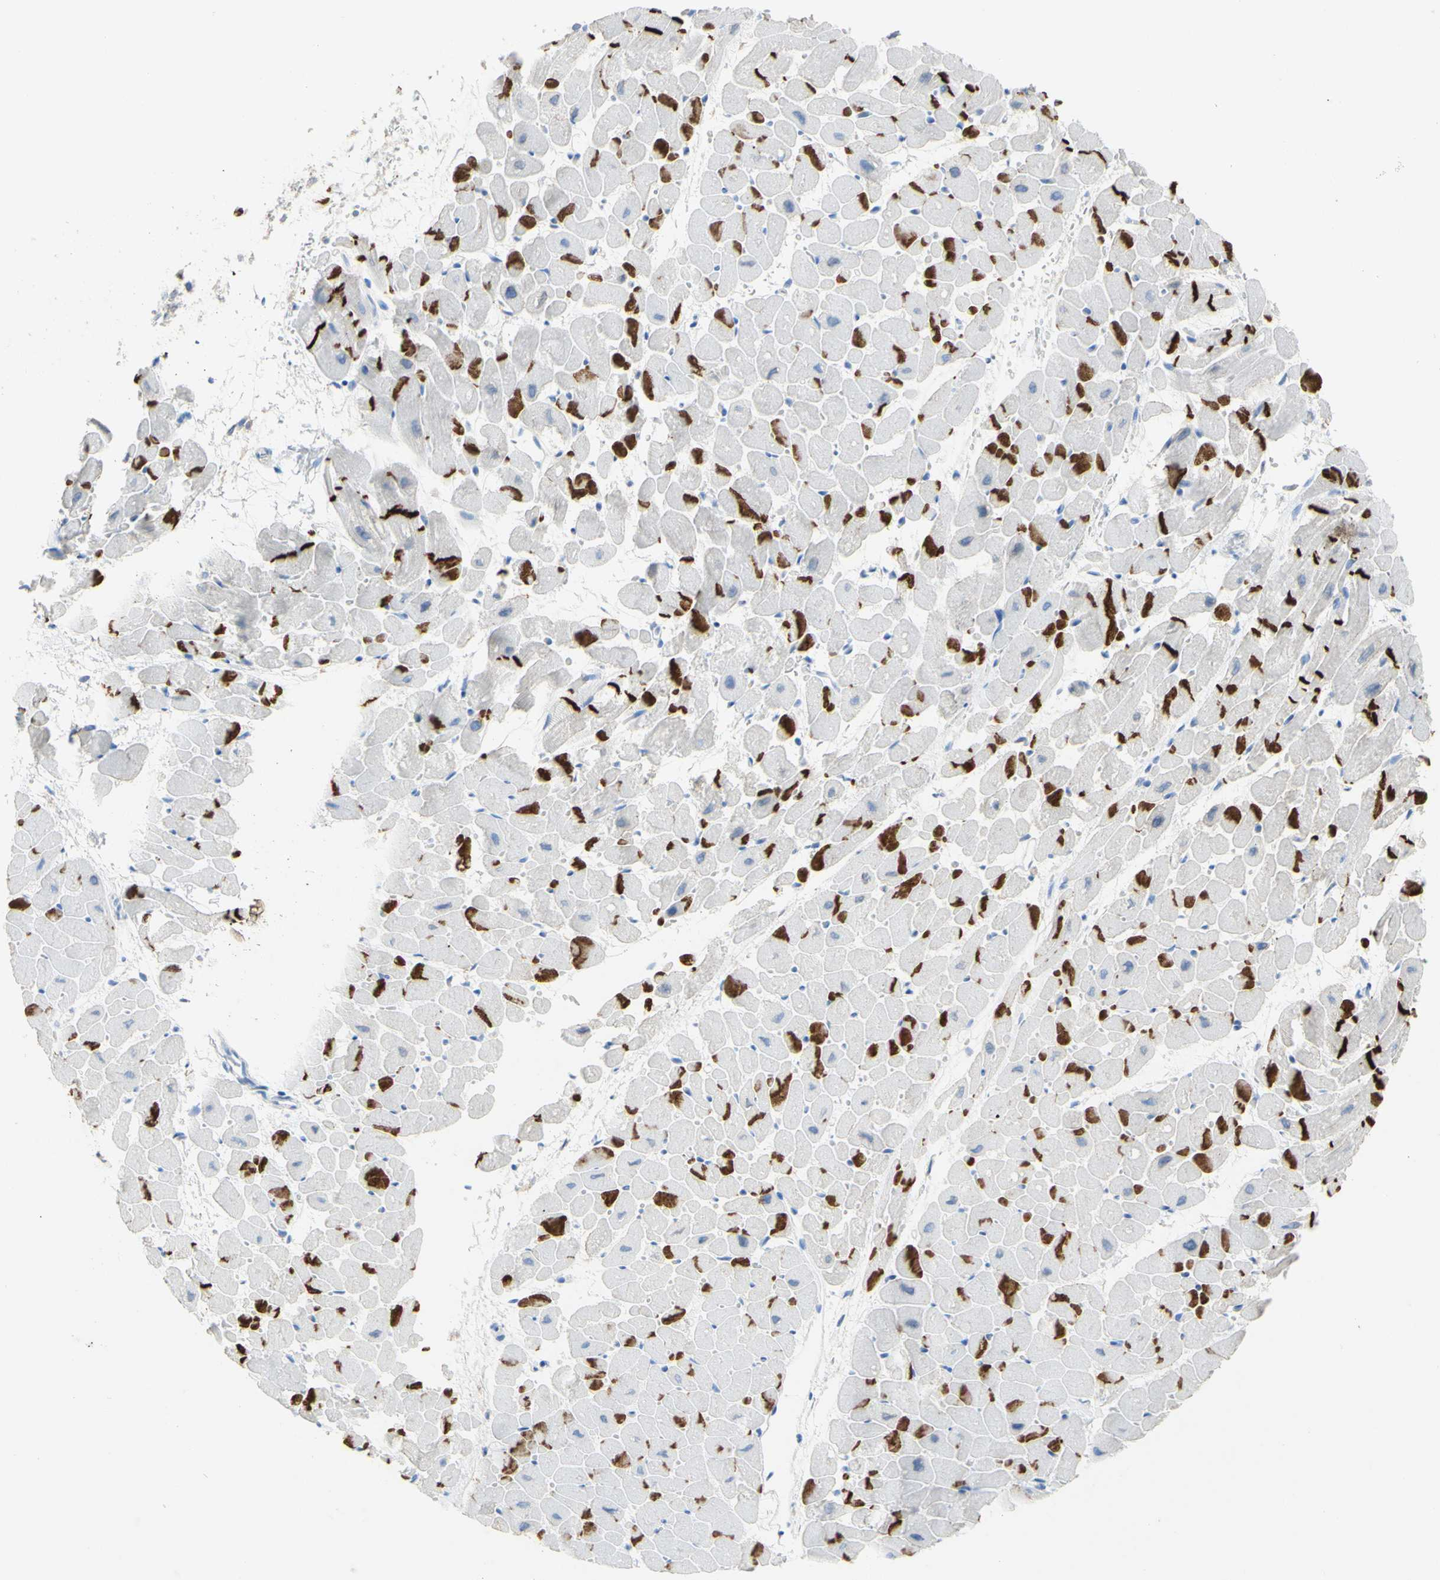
{"staining": {"intensity": "strong", "quantity": "25%-75%", "location": "cytoplasmic/membranous"}, "tissue": "heart muscle", "cell_type": "Cardiomyocytes", "image_type": "normal", "snomed": [{"axis": "morphology", "description": "Normal tissue, NOS"}, {"axis": "topography", "description": "Heart"}], "caption": "Immunohistochemical staining of benign heart muscle demonstrates high levels of strong cytoplasmic/membranous expression in about 25%-75% of cardiomyocytes. The staining is performed using DAB (3,3'-diaminobenzidine) brown chromogen to label protein expression. The nuclei are counter-stained blue using hematoxylin.", "gene": "DSC2", "patient": {"sex": "male", "age": 45}}